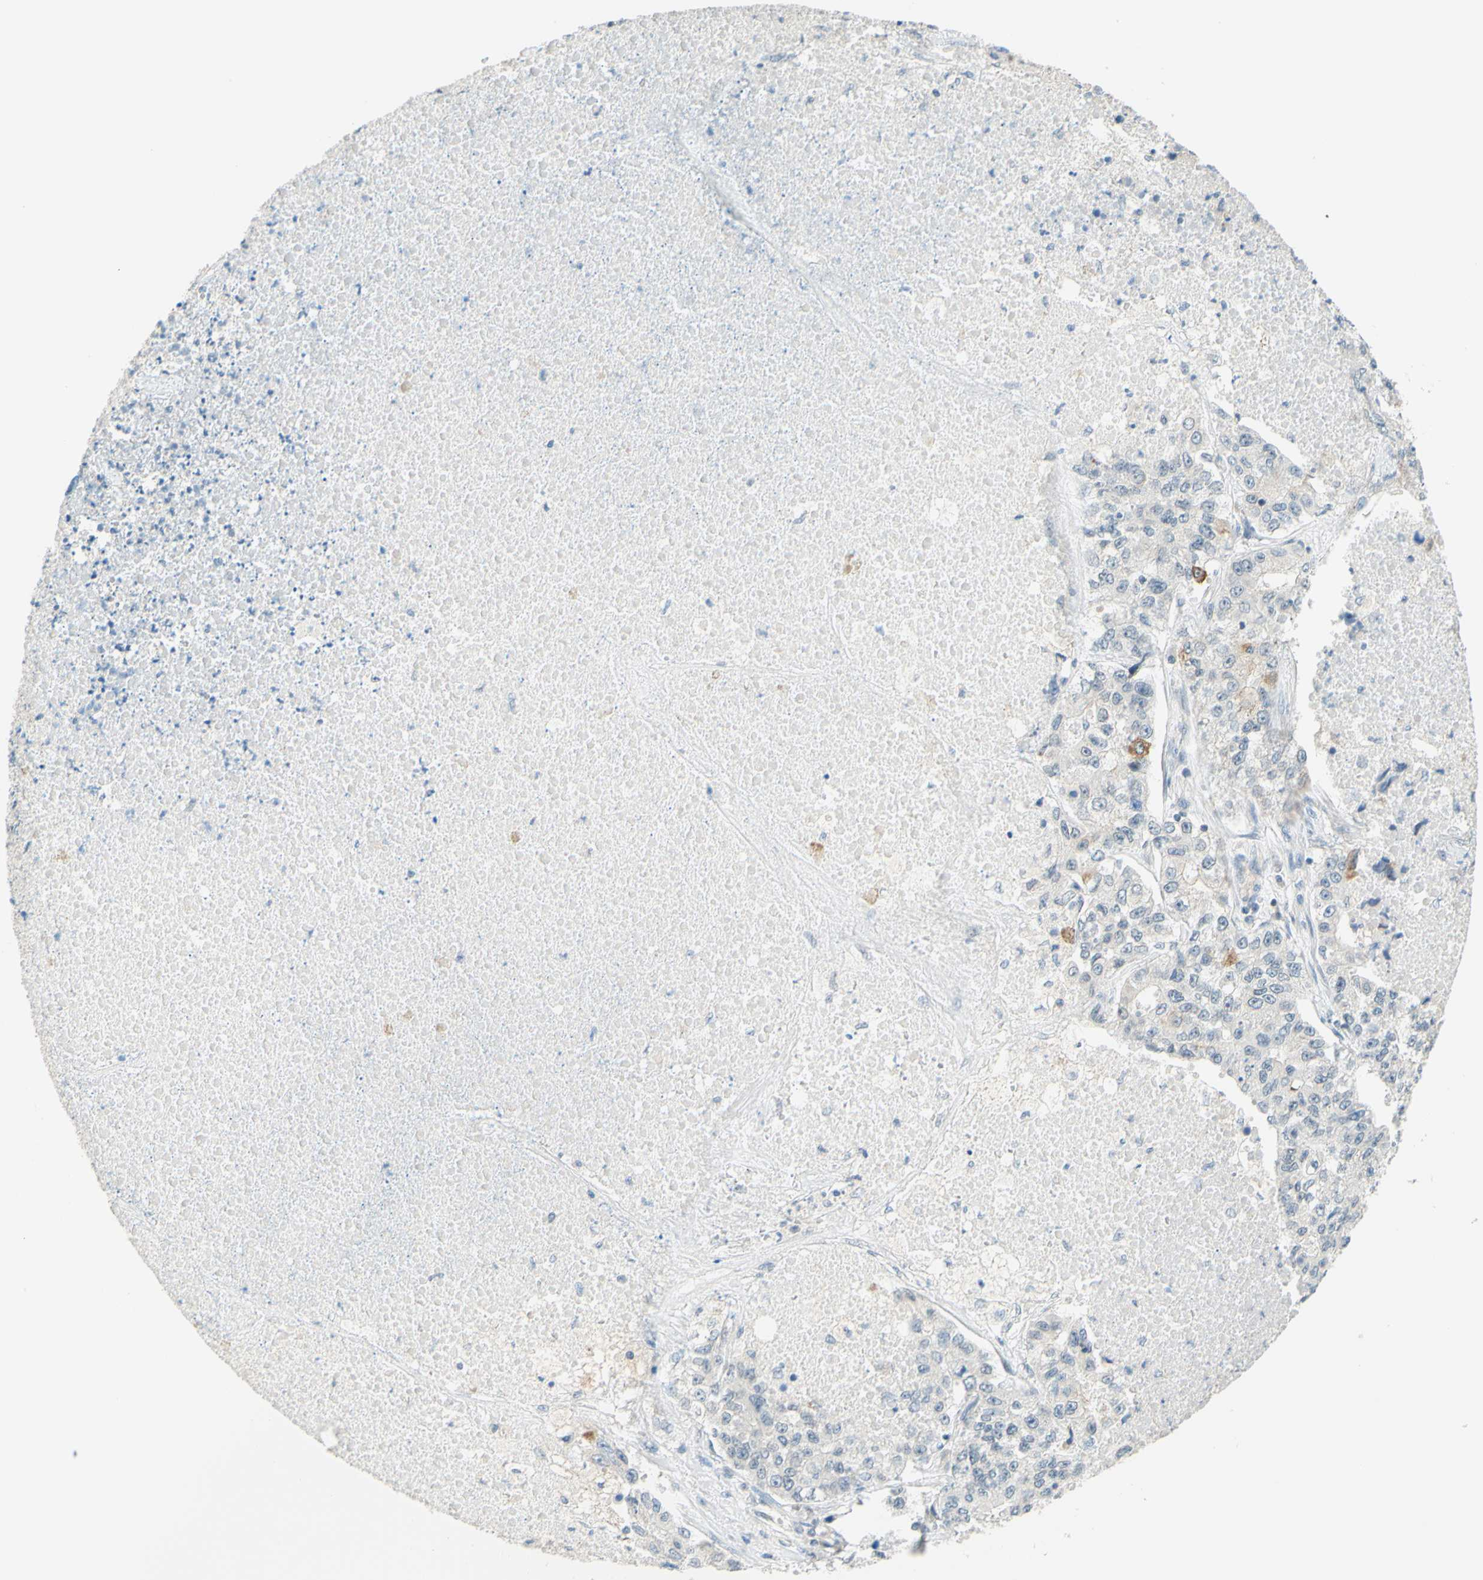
{"staining": {"intensity": "negative", "quantity": "none", "location": "none"}, "tissue": "lung cancer", "cell_type": "Tumor cells", "image_type": "cancer", "snomed": [{"axis": "morphology", "description": "Adenocarcinoma, NOS"}, {"axis": "topography", "description": "Lung"}], "caption": "Adenocarcinoma (lung) was stained to show a protein in brown. There is no significant staining in tumor cells.", "gene": "C2CD2L", "patient": {"sex": "male", "age": 49}}